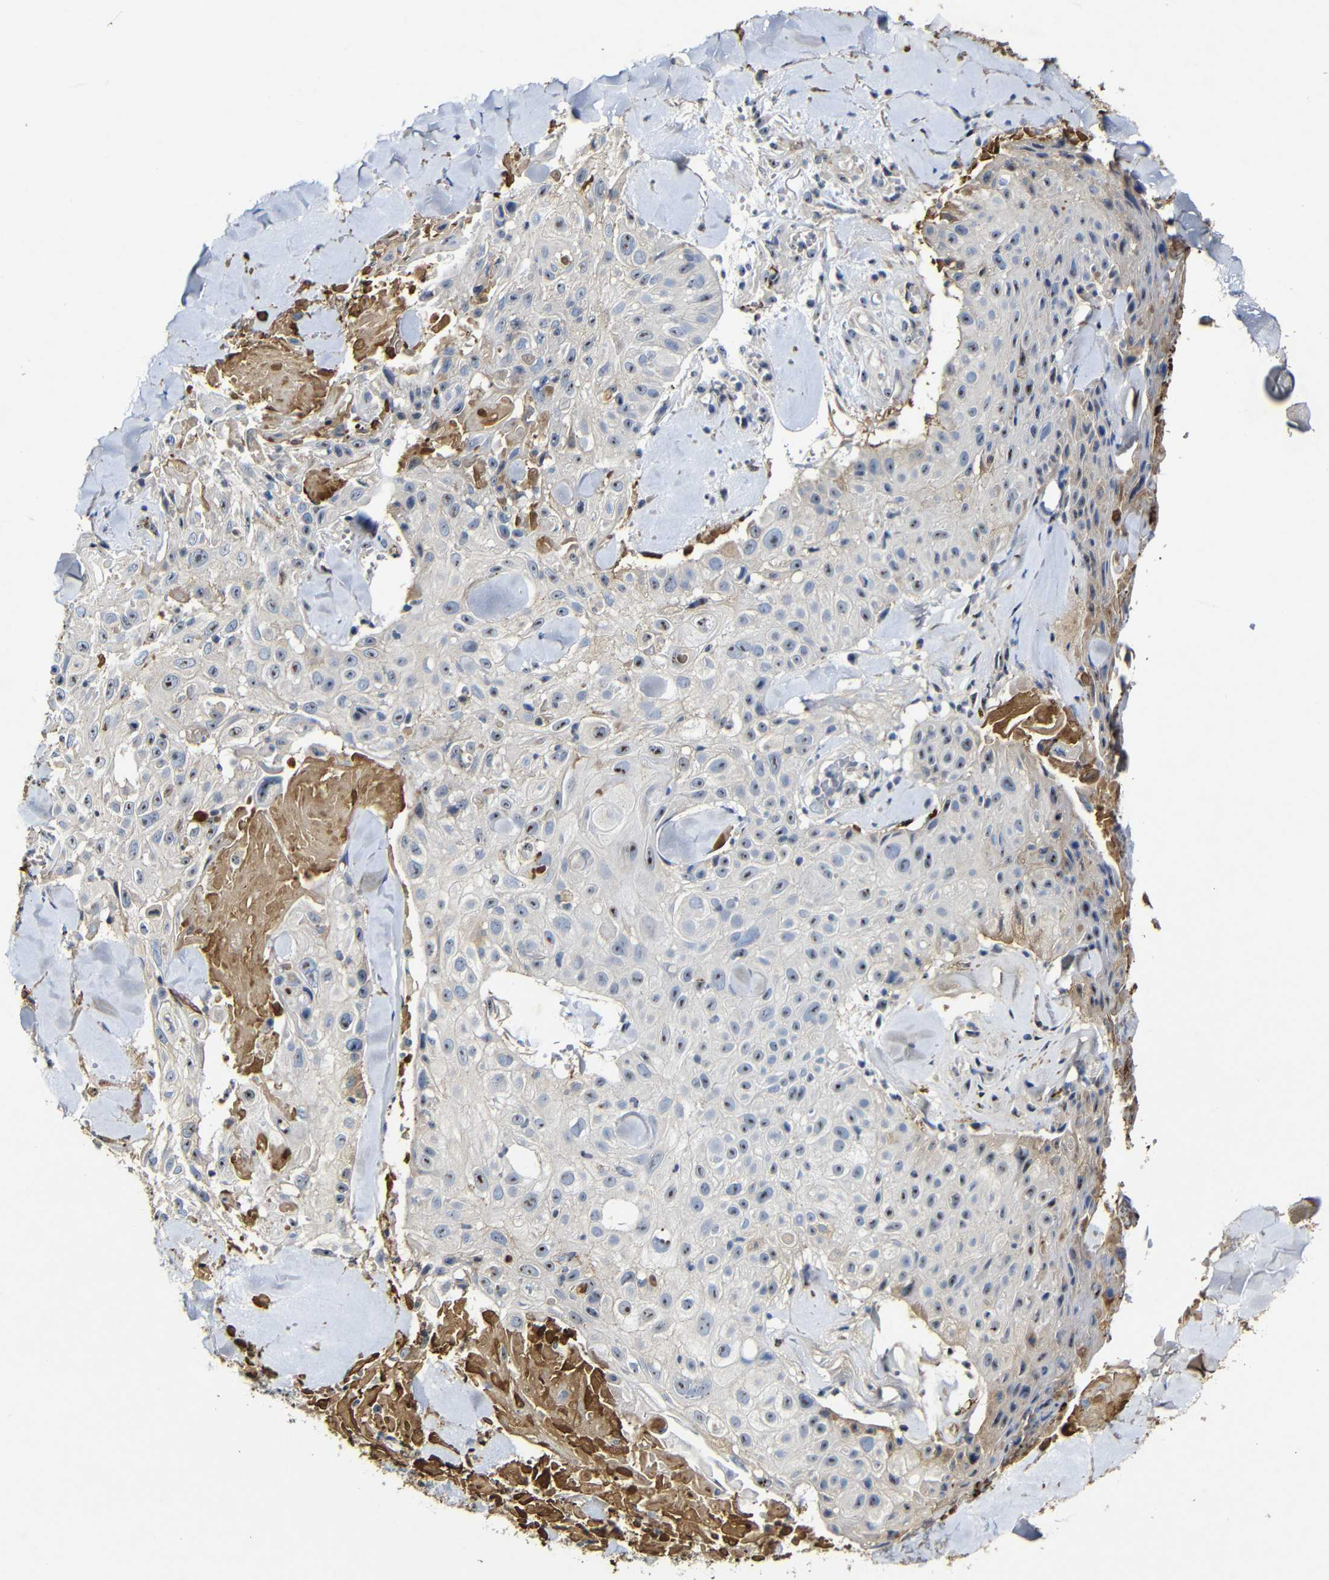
{"staining": {"intensity": "moderate", "quantity": "<25%", "location": "nuclear"}, "tissue": "skin cancer", "cell_type": "Tumor cells", "image_type": "cancer", "snomed": [{"axis": "morphology", "description": "Squamous cell carcinoma, NOS"}, {"axis": "topography", "description": "Skin"}], "caption": "Squamous cell carcinoma (skin) stained with immunohistochemistry reveals moderate nuclear staining in about <25% of tumor cells.", "gene": "MYC", "patient": {"sex": "male", "age": 86}}